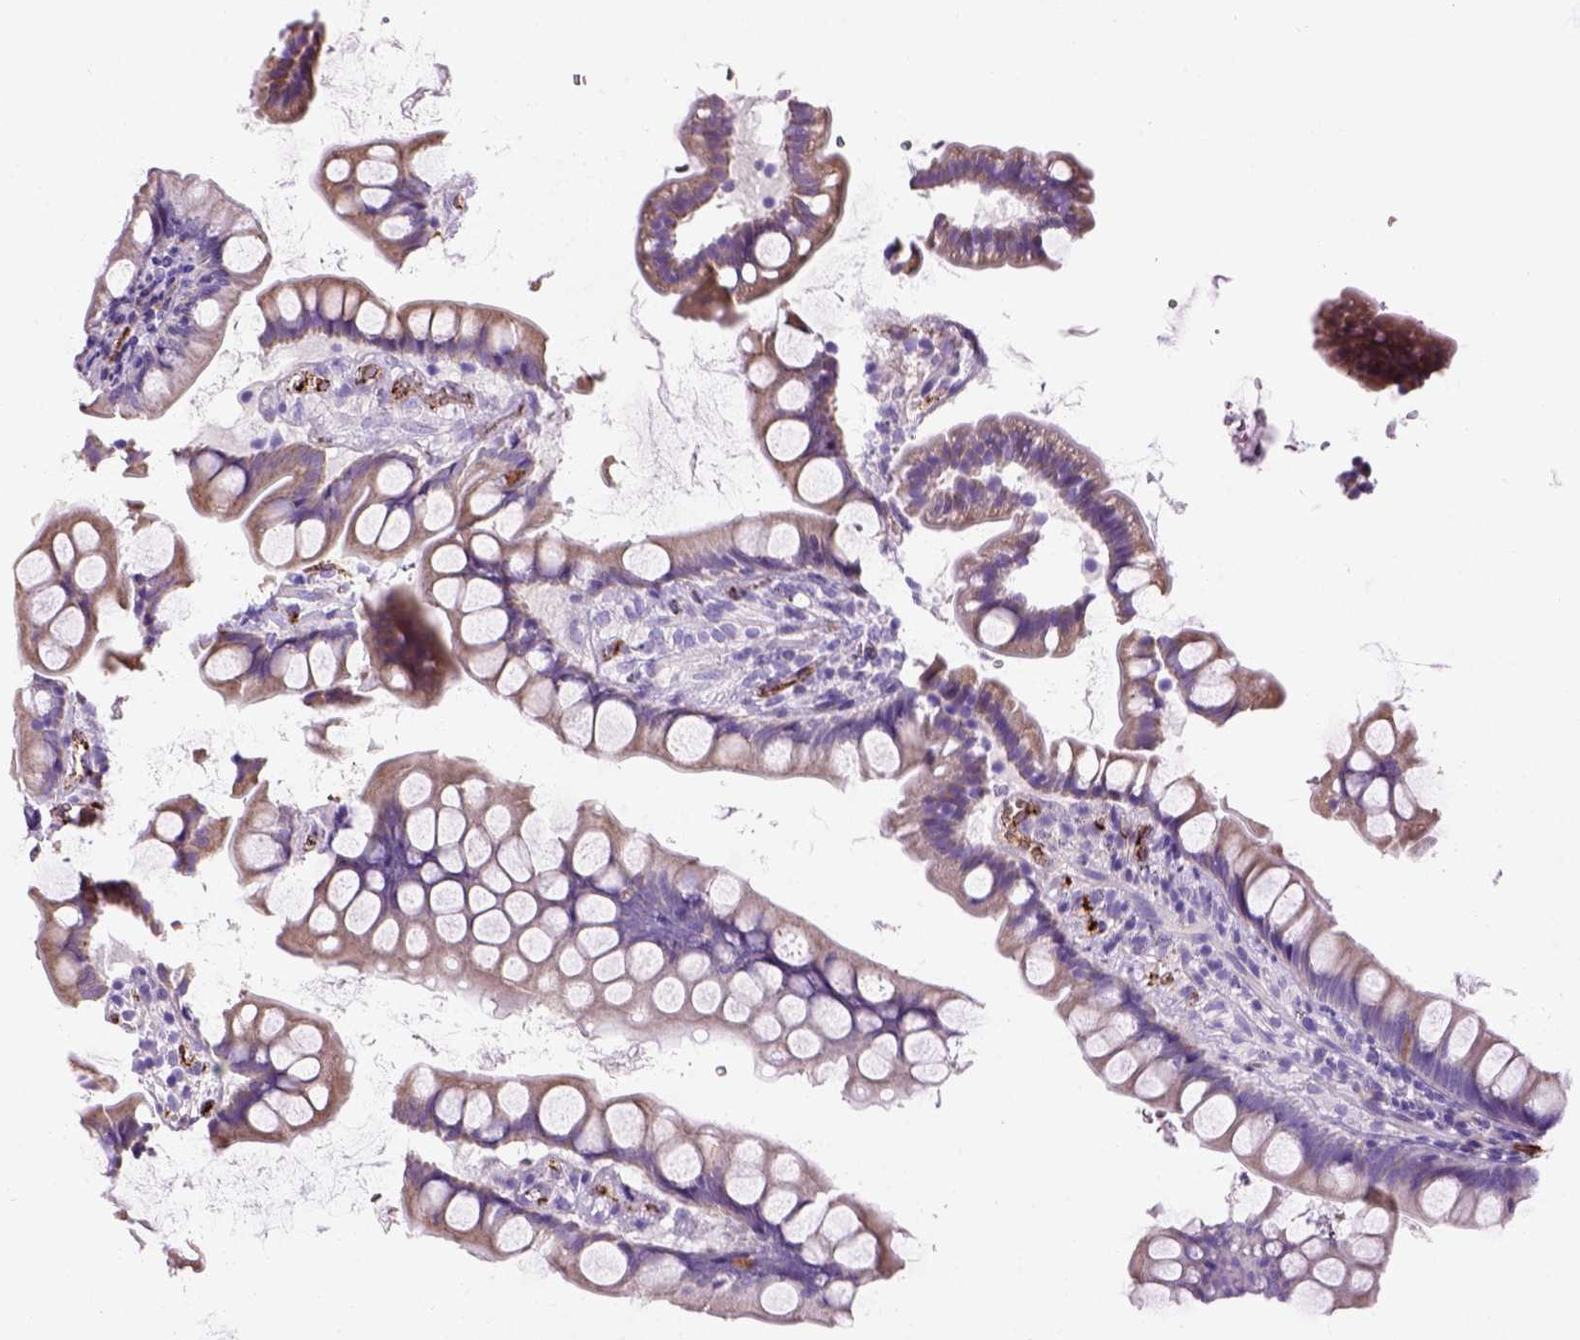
{"staining": {"intensity": "negative", "quantity": "none", "location": "none"}, "tissue": "small intestine", "cell_type": "Glandular cells", "image_type": "normal", "snomed": [{"axis": "morphology", "description": "Normal tissue, NOS"}, {"axis": "topography", "description": "Small intestine"}], "caption": "An image of human small intestine is negative for staining in glandular cells. (DAB (3,3'-diaminobenzidine) immunohistochemistry (IHC), high magnification).", "gene": "VWF", "patient": {"sex": "male", "age": 70}}